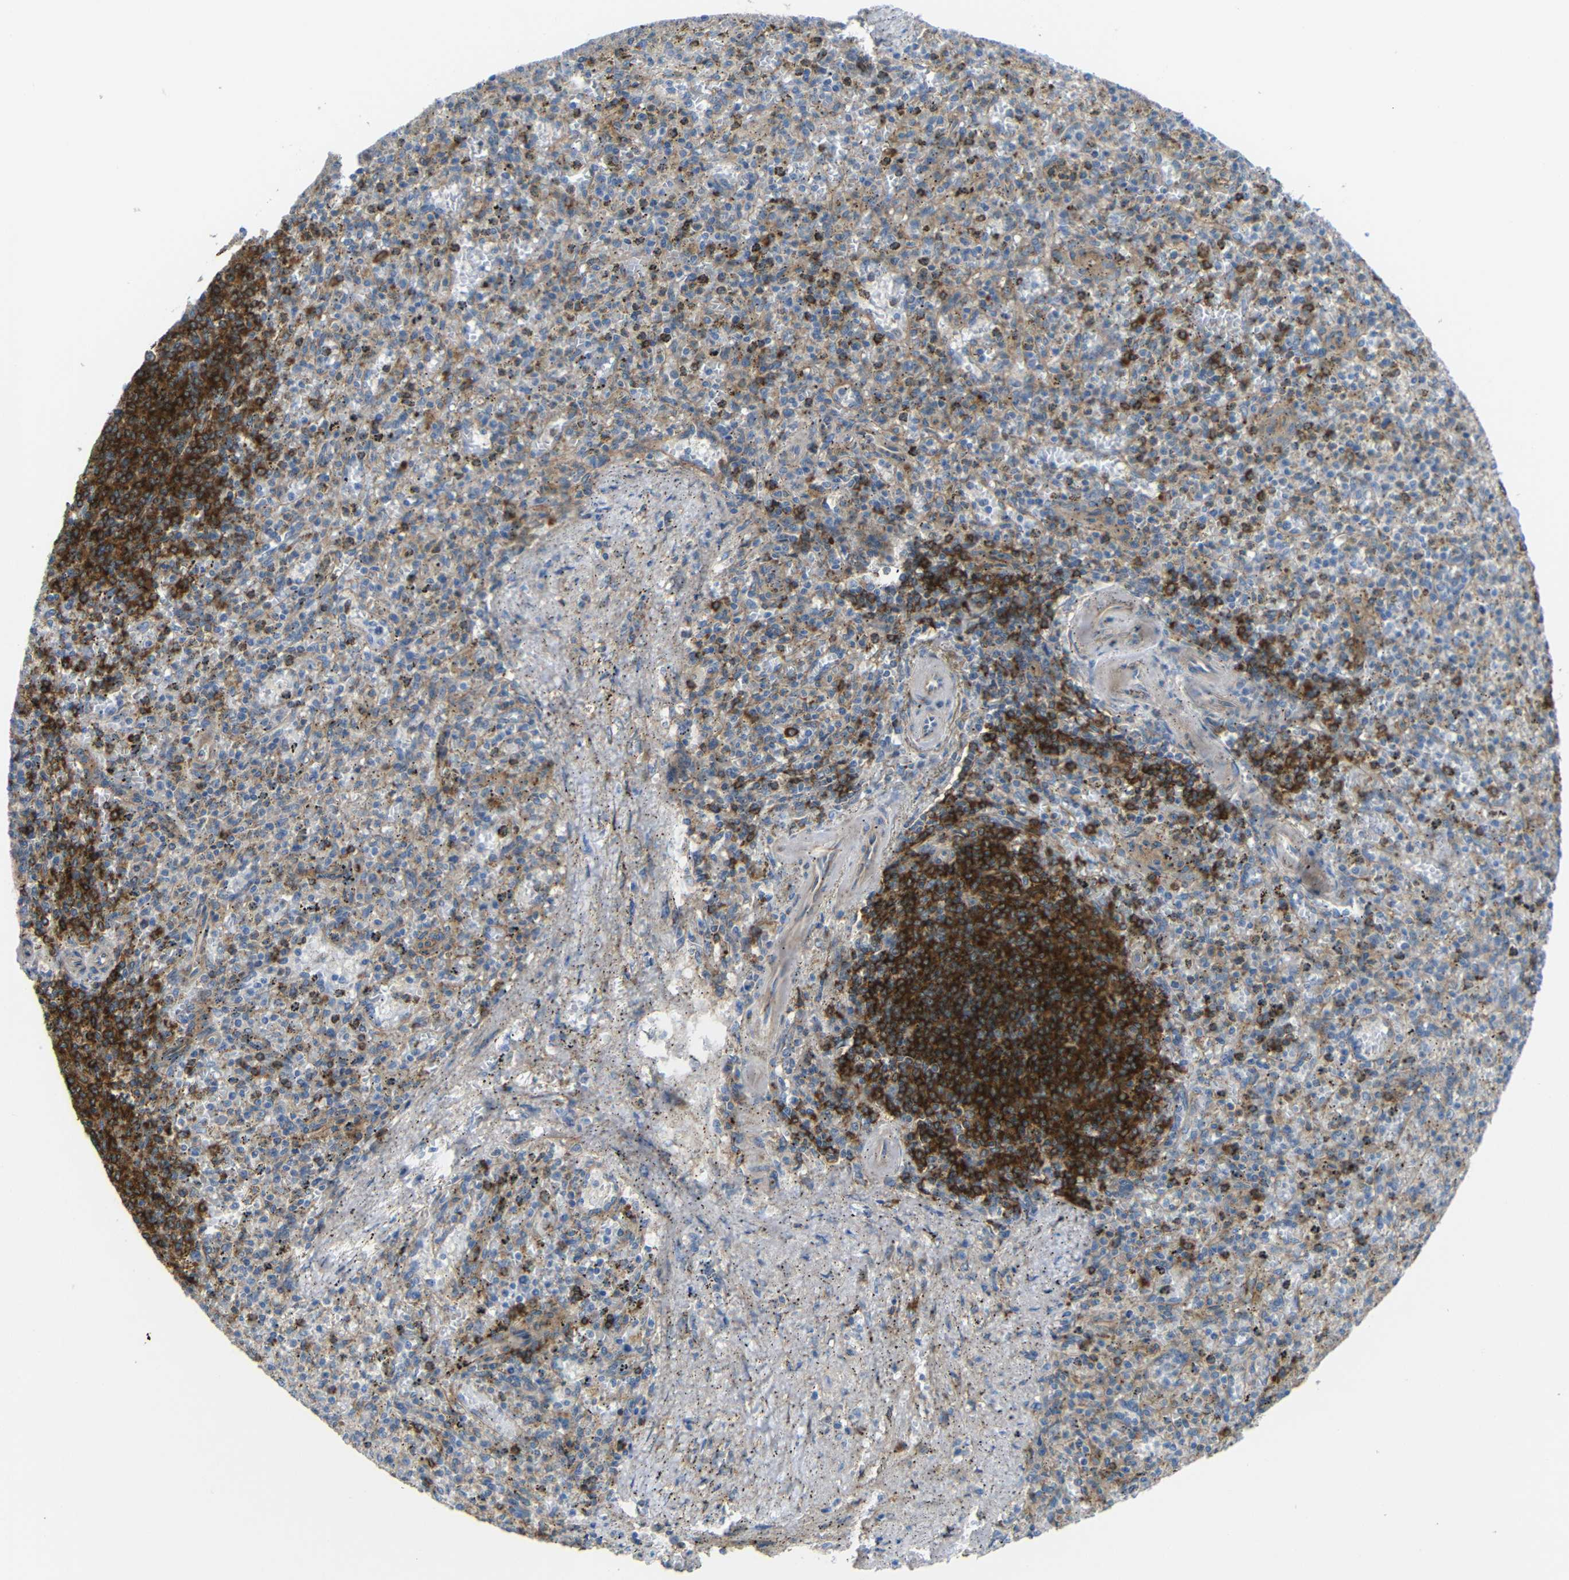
{"staining": {"intensity": "moderate", "quantity": ">75%", "location": "cytoplasmic/membranous"}, "tissue": "spleen", "cell_type": "Cells in red pulp", "image_type": "normal", "snomed": [{"axis": "morphology", "description": "Normal tissue, NOS"}, {"axis": "topography", "description": "Spleen"}], "caption": "A high-resolution micrograph shows immunohistochemistry (IHC) staining of normal spleen, which demonstrates moderate cytoplasmic/membranous positivity in about >75% of cells in red pulp. (DAB (3,3'-diaminobenzidine) IHC with brightfield microscopy, high magnification).", "gene": "SYPL1", "patient": {"sex": "male", "age": 72}}